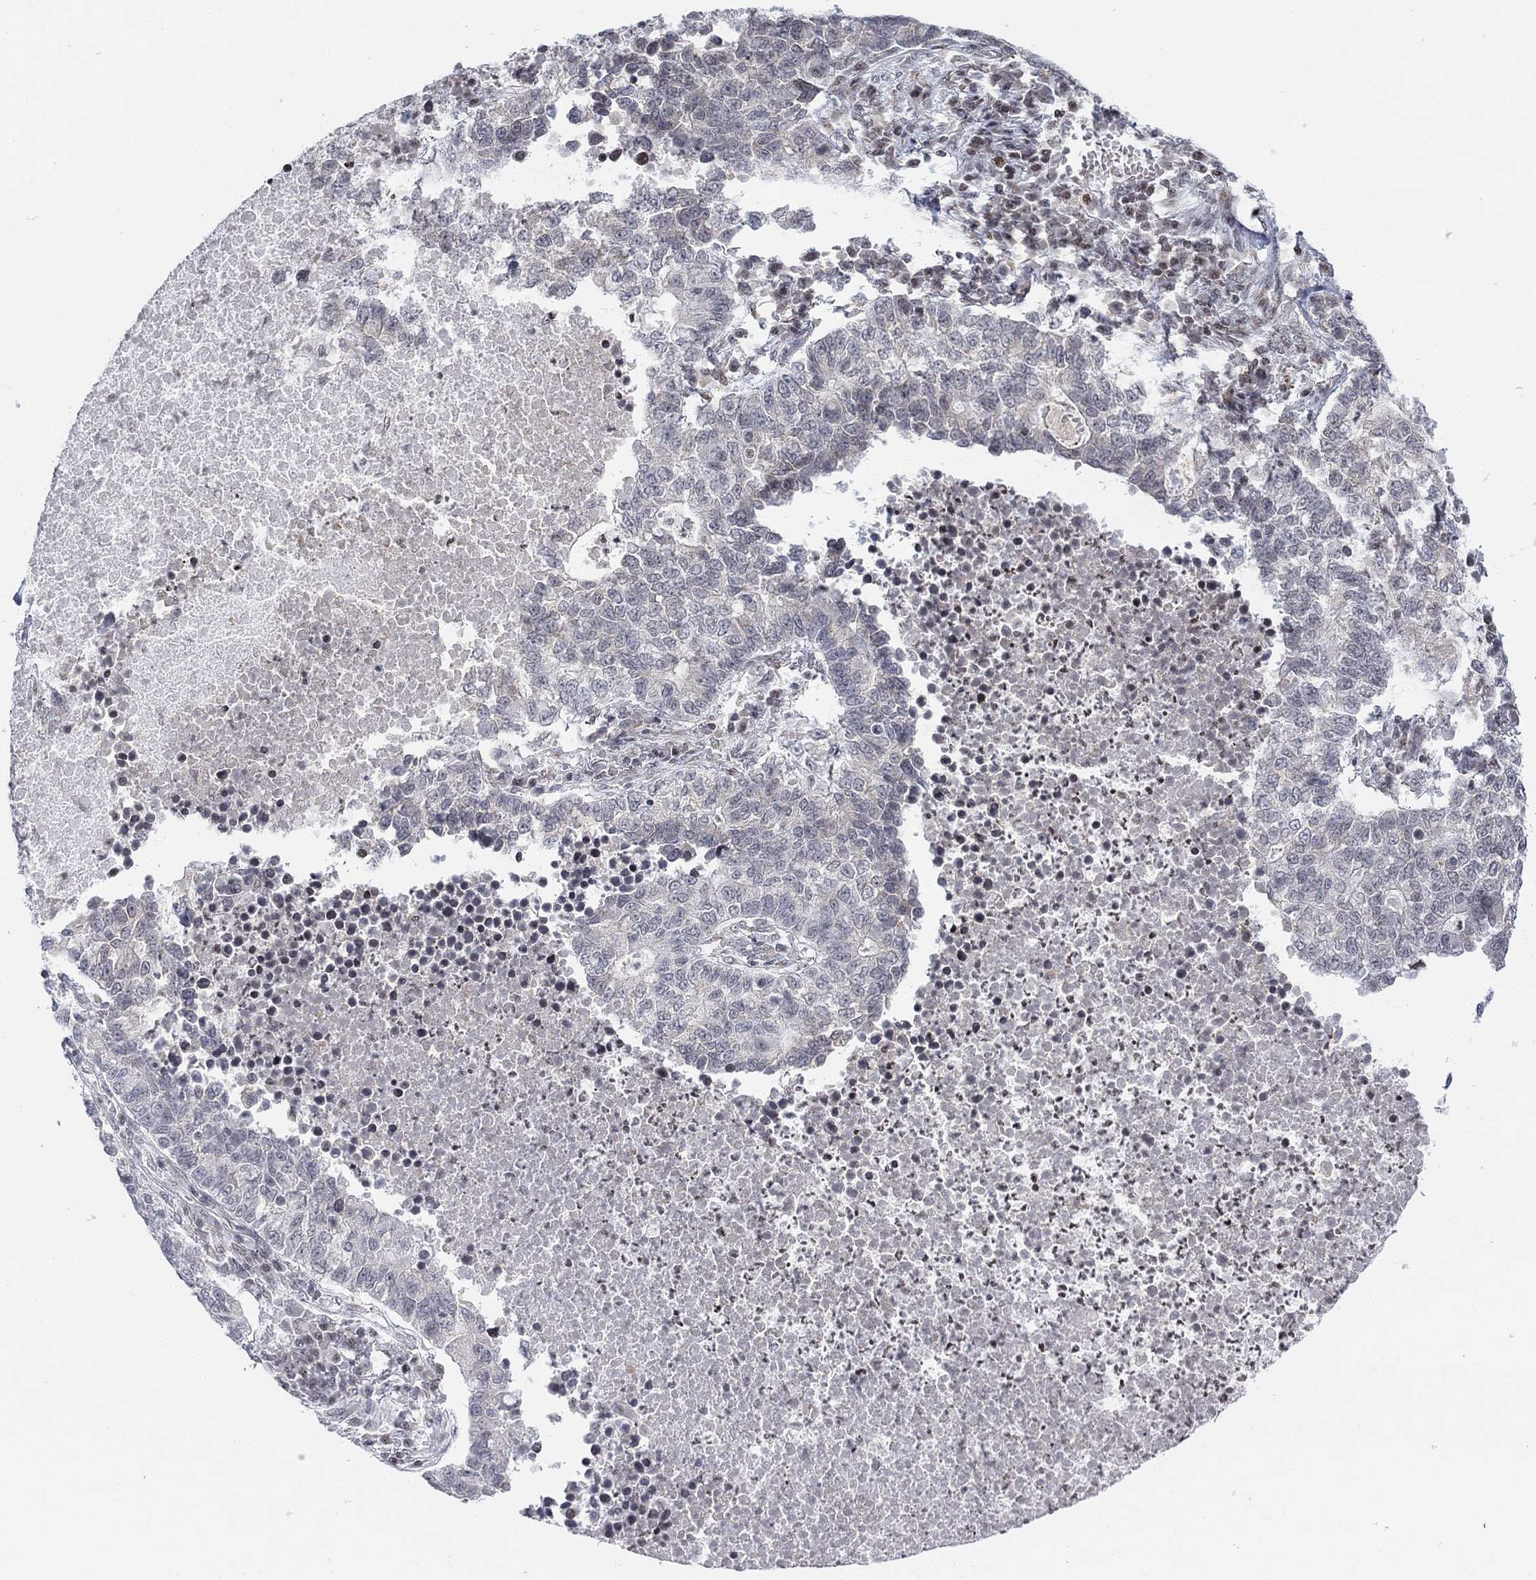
{"staining": {"intensity": "negative", "quantity": "none", "location": "none"}, "tissue": "lung cancer", "cell_type": "Tumor cells", "image_type": "cancer", "snomed": [{"axis": "morphology", "description": "Adenocarcinoma, NOS"}, {"axis": "topography", "description": "Lung"}], "caption": "Photomicrograph shows no protein expression in tumor cells of lung cancer (adenocarcinoma) tissue.", "gene": "ABHD14A", "patient": {"sex": "male", "age": 57}}